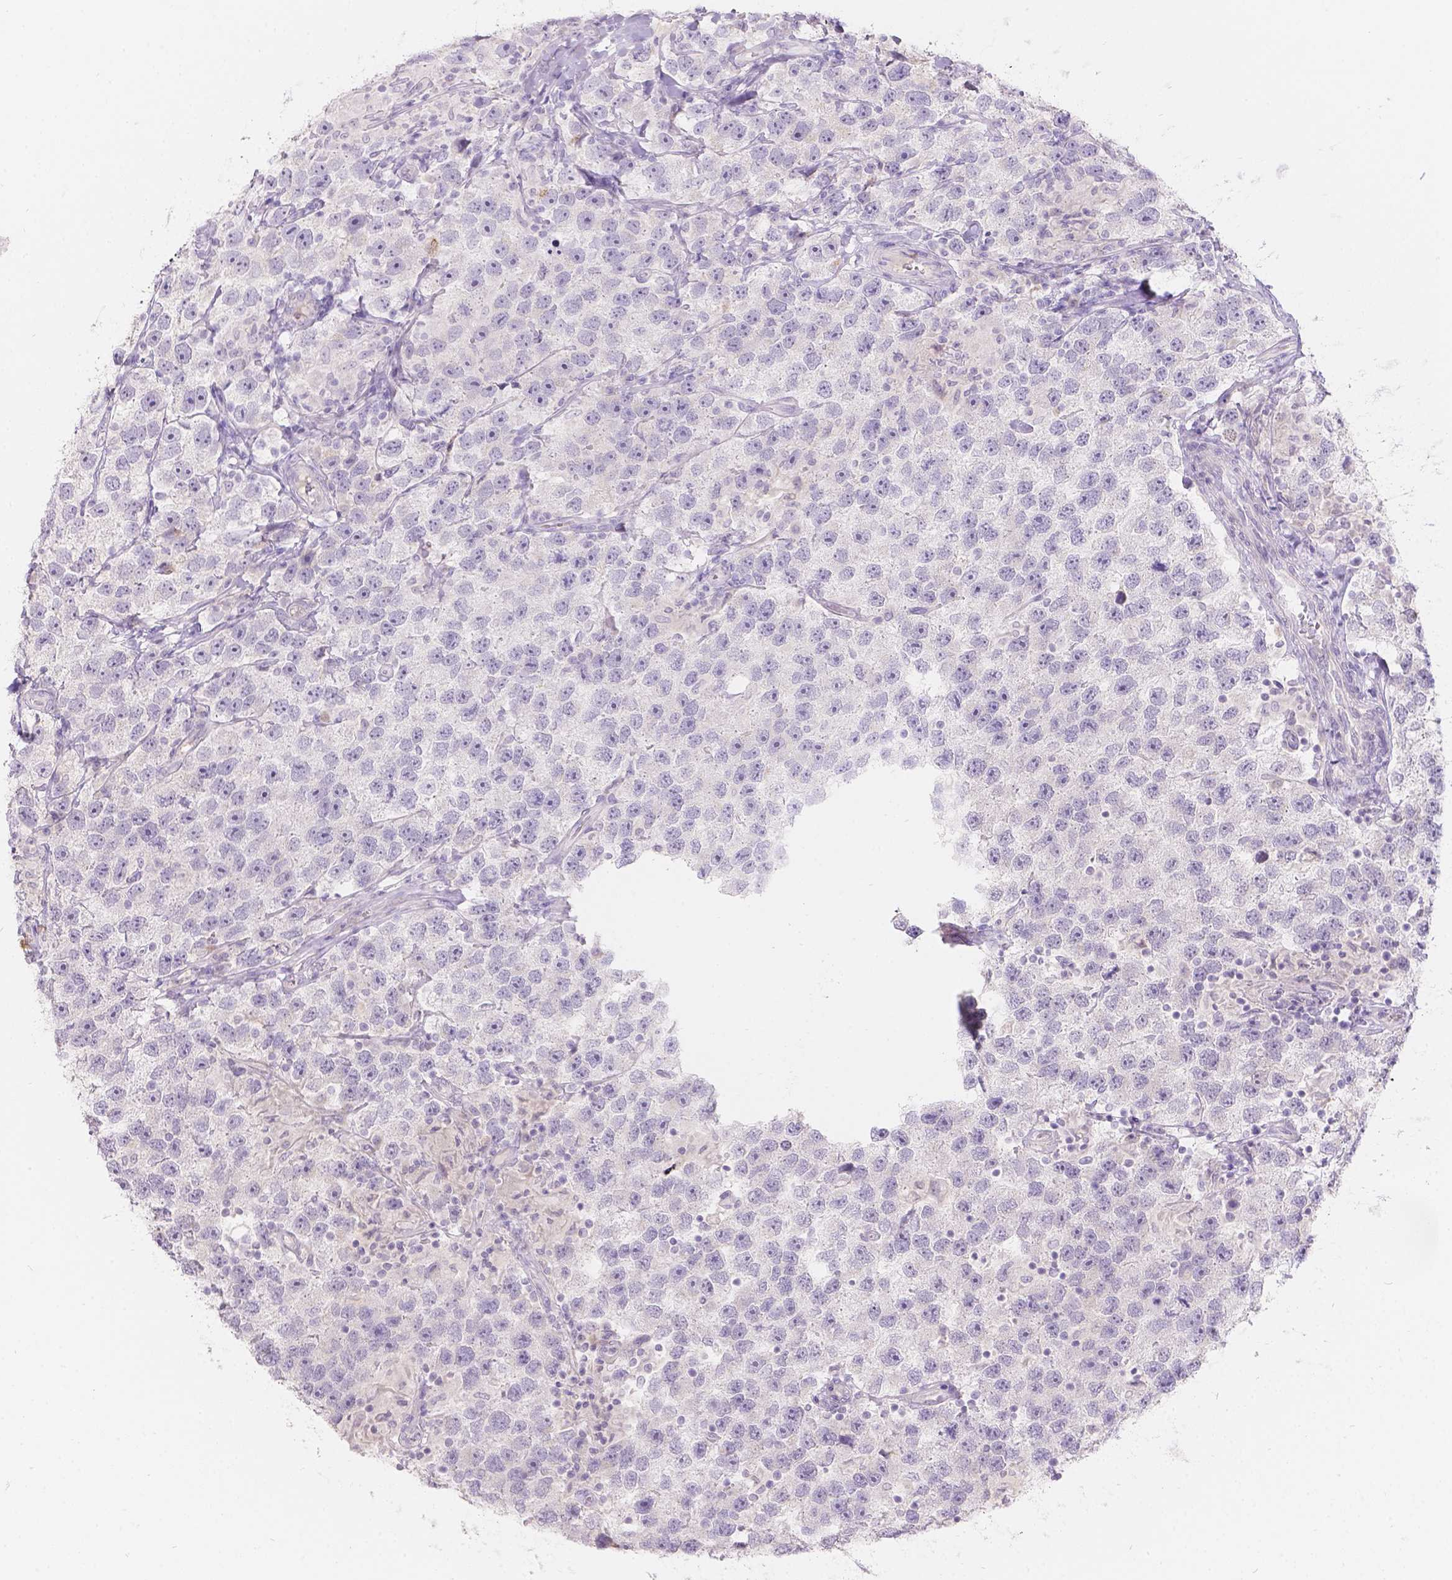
{"staining": {"intensity": "negative", "quantity": "none", "location": "none"}, "tissue": "testis cancer", "cell_type": "Tumor cells", "image_type": "cancer", "snomed": [{"axis": "morphology", "description": "Seminoma, NOS"}, {"axis": "topography", "description": "Testis"}], "caption": "DAB (3,3'-diaminobenzidine) immunohistochemical staining of human testis cancer (seminoma) reveals no significant staining in tumor cells. (DAB immunohistochemistry, high magnification).", "gene": "HTN3", "patient": {"sex": "male", "age": 26}}